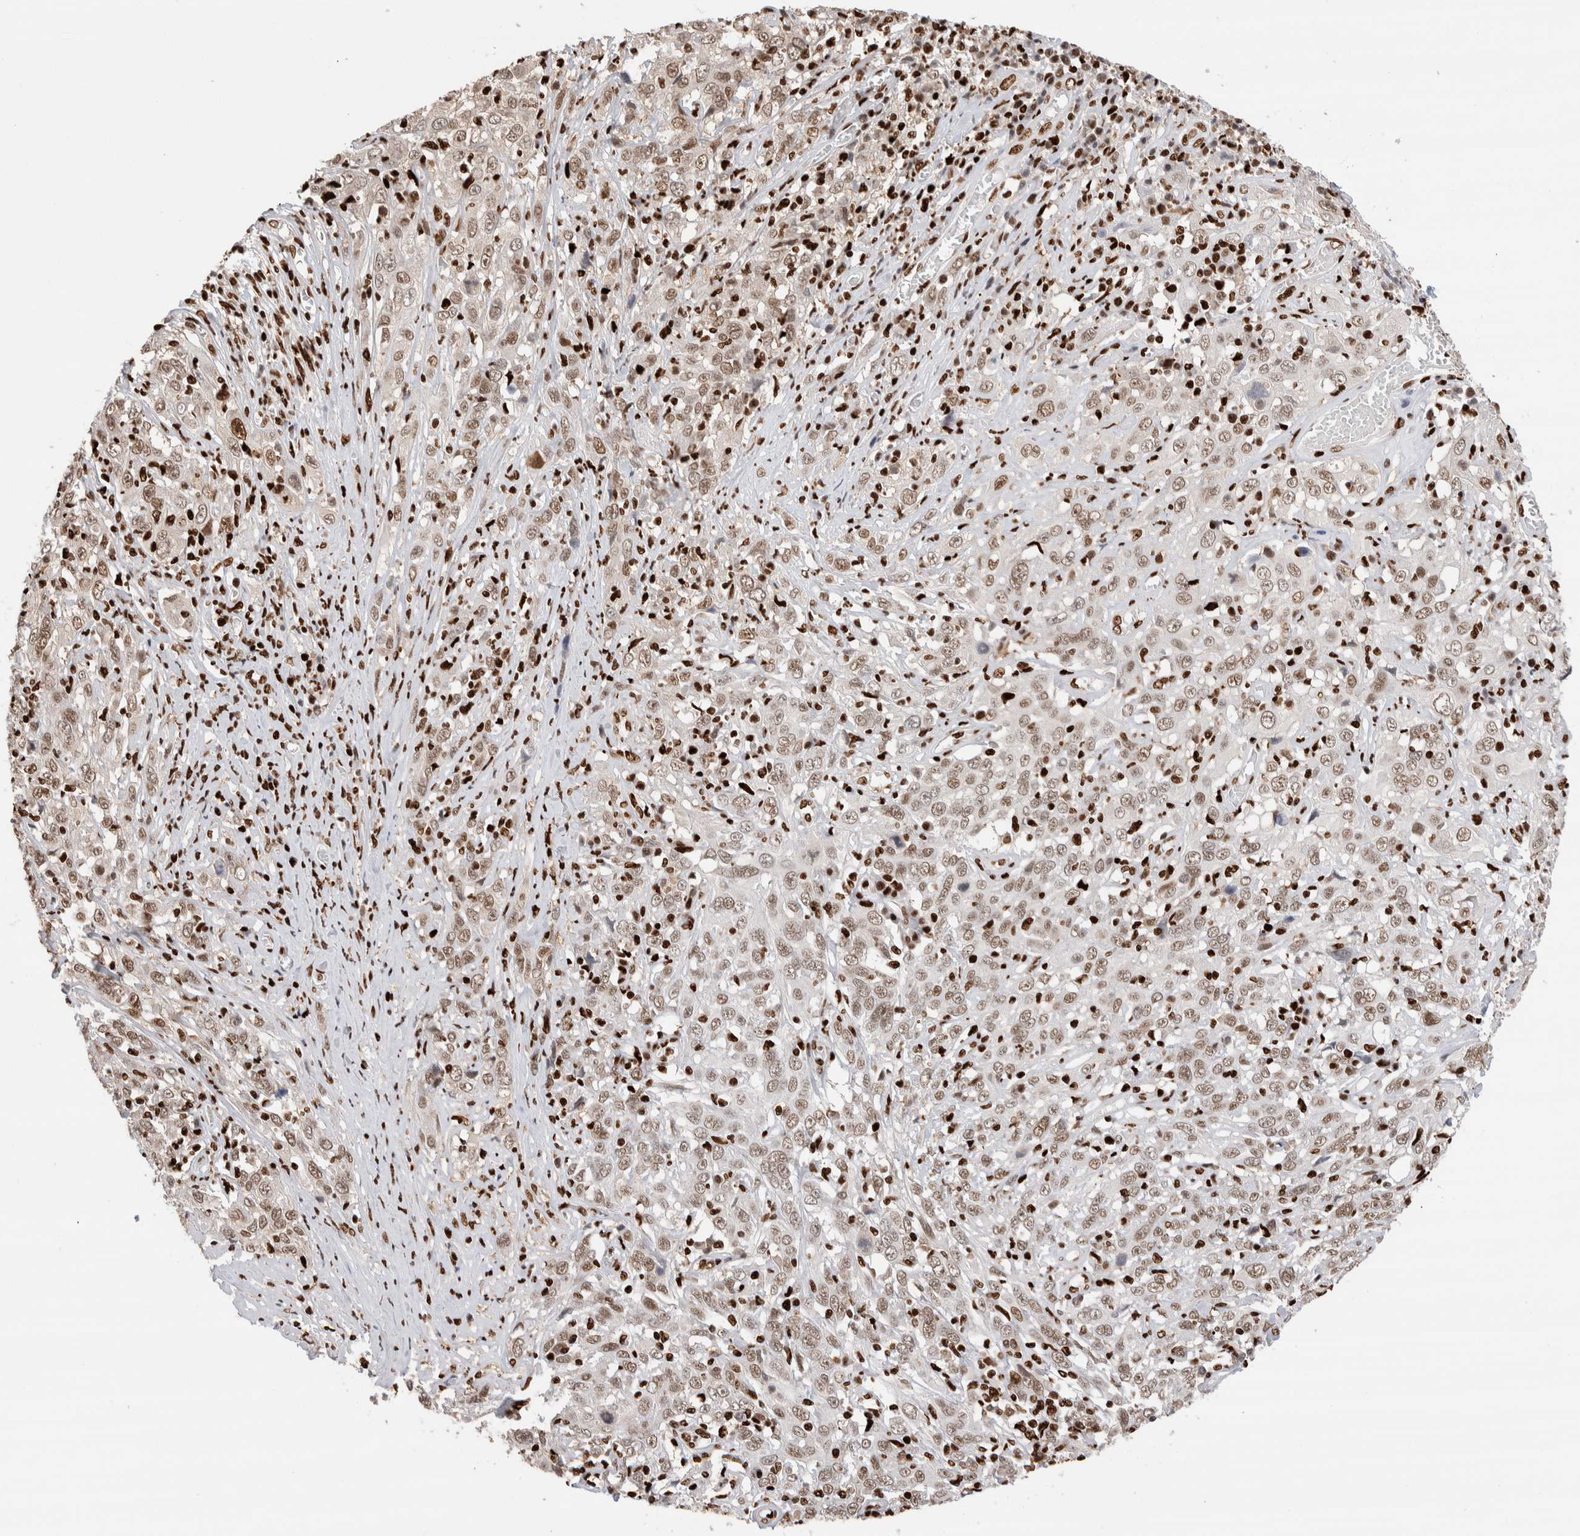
{"staining": {"intensity": "weak", "quantity": ">75%", "location": "nuclear"}, "tissue": "cervical cancer", "cell_type": "Tumor cells", "image_type": "cancer", "snomed": [{"axis": "morphology", "description": "Squamous cell carcinoma, NOS"}, {"axis": "topography", "description": "Cervix"}], "caption": "Squamous cell carcinoma (cervical) stained with a protein marker displays weak staining in tumor cells.", "gene": "RNASEK-C17orf49", "patient": {"sex": "female", "age": 46}}